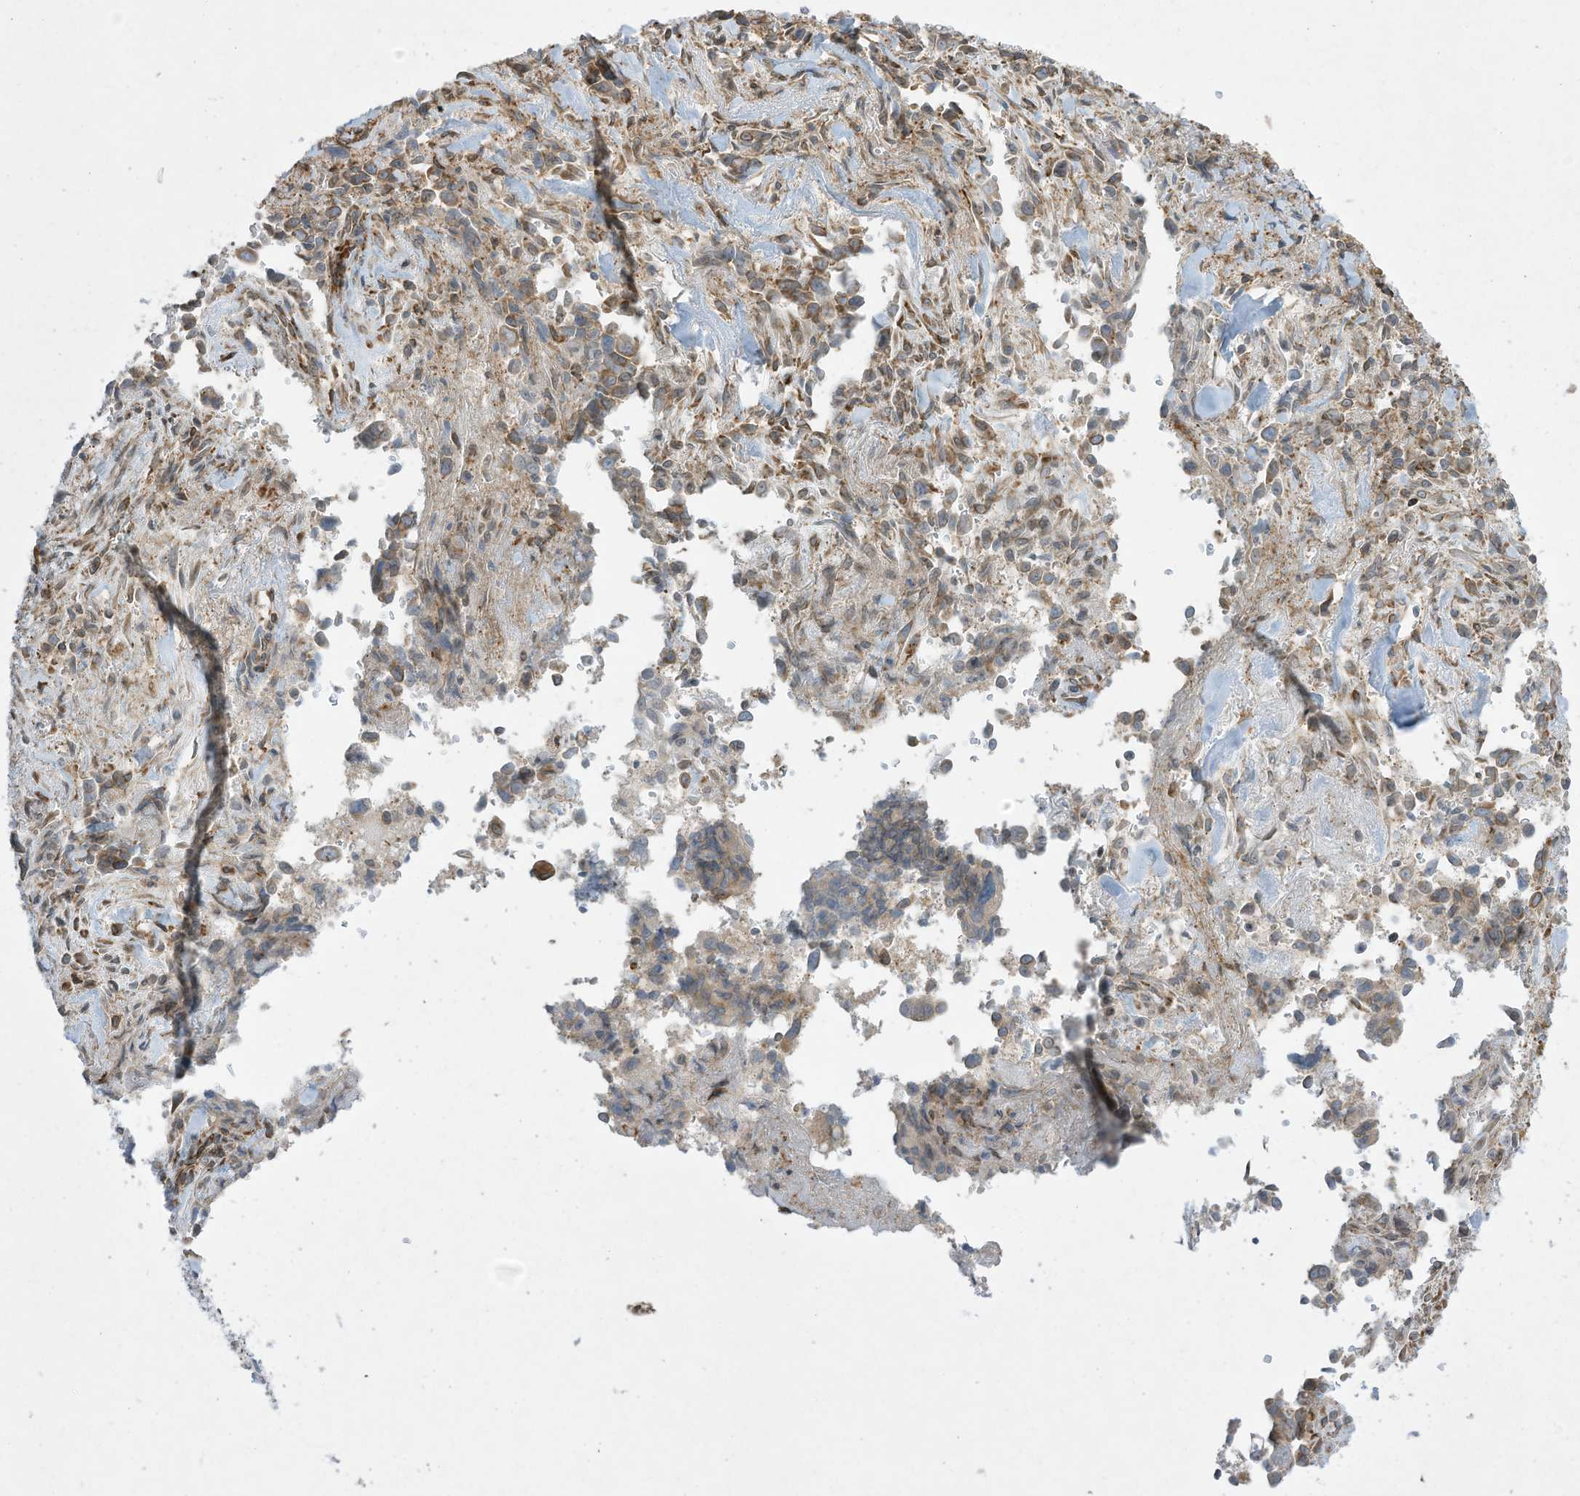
{"staining": {"intensity": "weak", "quantity": "<25%", "location": "cytoplasmic/membranous"}, "tissue": "liver cancer", "cell_type": "Tumor cells", "image_type": "cancer", "snomed": [{"axis": "morphology", "description": "Cholangiocarcinoma"}, {"axis": "topography", "description": "Liver"}], "caption": "The IHC histopathology image has no significant staining in tumor cells of cholangiocarcinoma (liver) tissue.", "gene": "PTK6", "patient": {"sex": "female", "age": 79}}